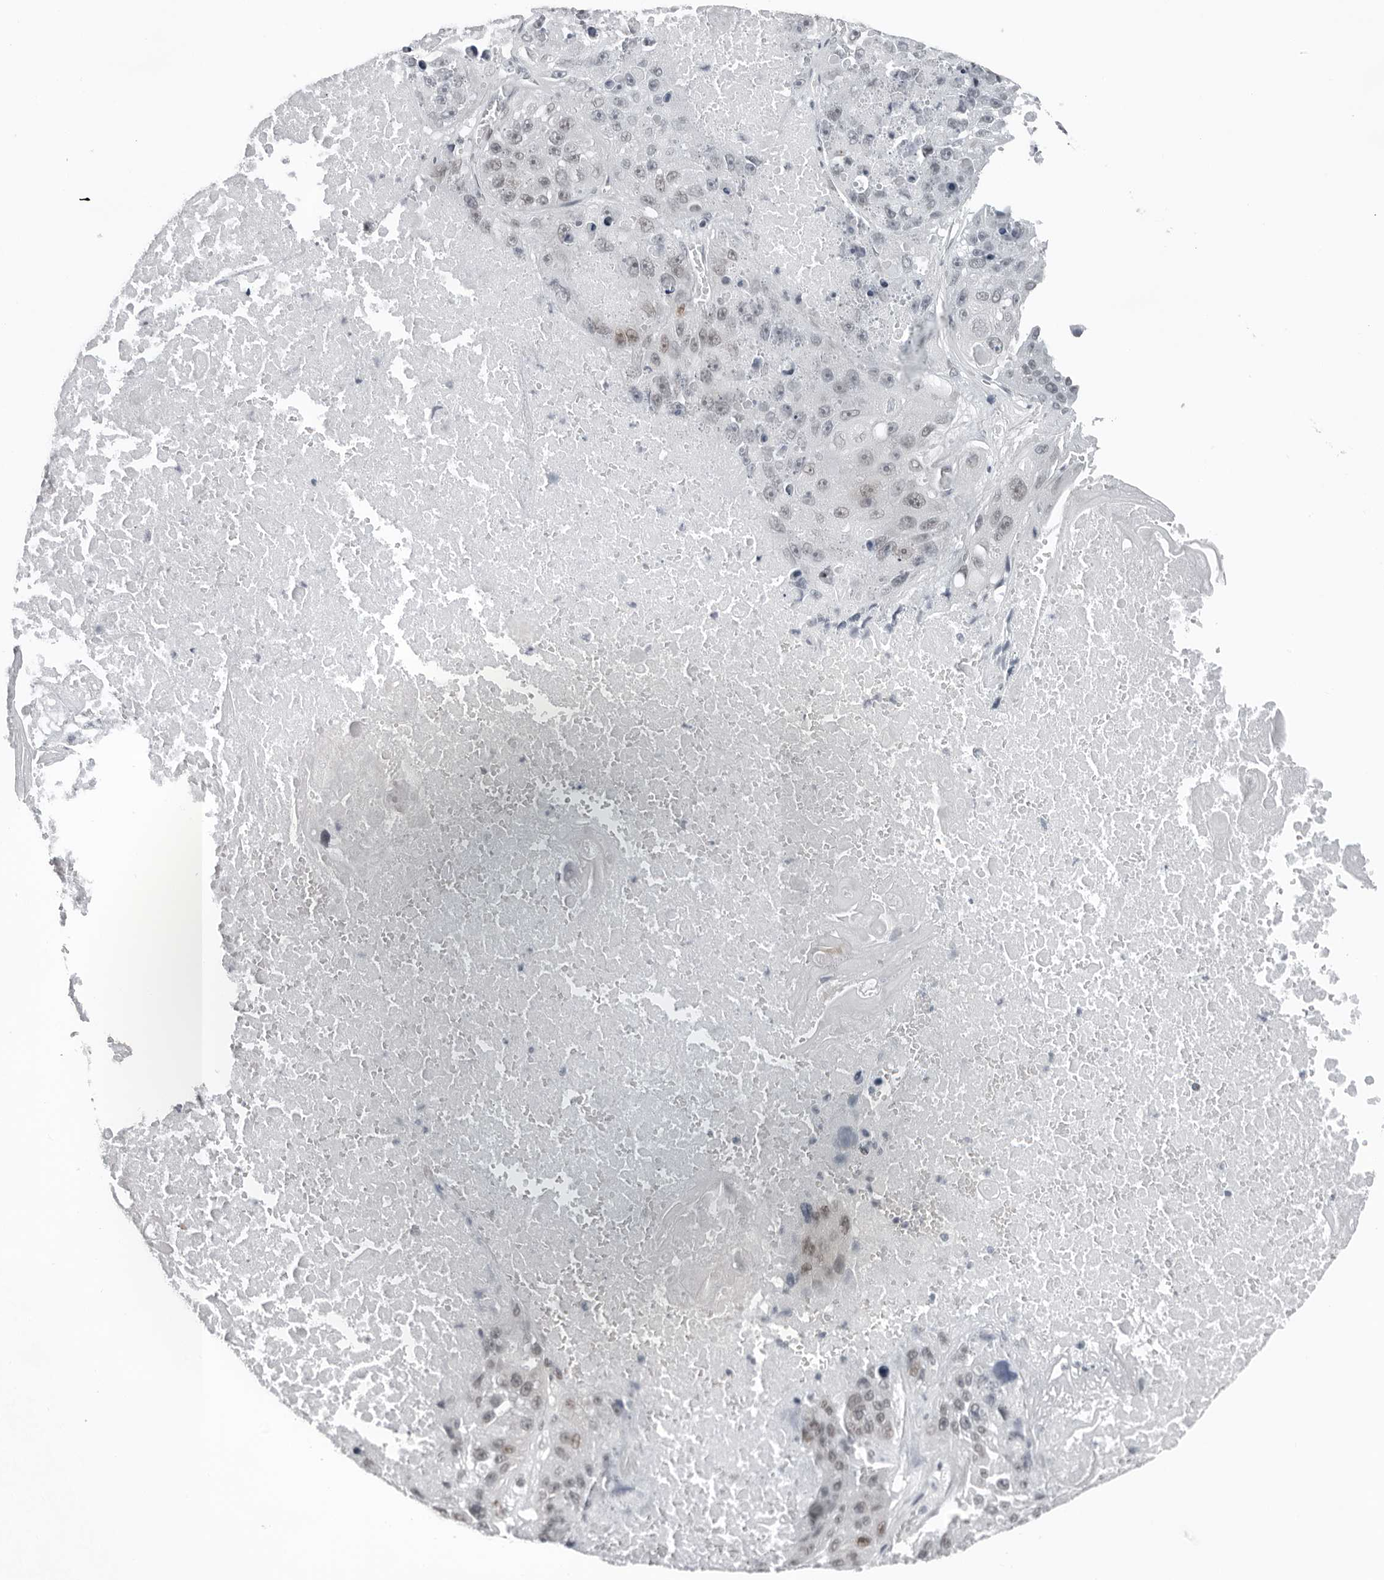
{"staining": {"intensity": "negative", "quantity": "none", "location": "none"}, "tissue": "lung cancer", "cell_type": "Tumor cells", "image_type": "cancer", "snomed": [{"axis": "morphology", "description": "Squamous cell carcinoma, NOS"}, {"axis": "topography", "description": "Lung"}], "caption": "Immunohistochemistry (IHC) micrograph of neoplastic tissue: squamous cell carcinoma (lung) stained with DAB (3,3'-diaminobenzidine) reveals no significant protein positivity in tumor cells.", "gene": "PPP1R42", "patient": {"sex": "male", "age": 61}}